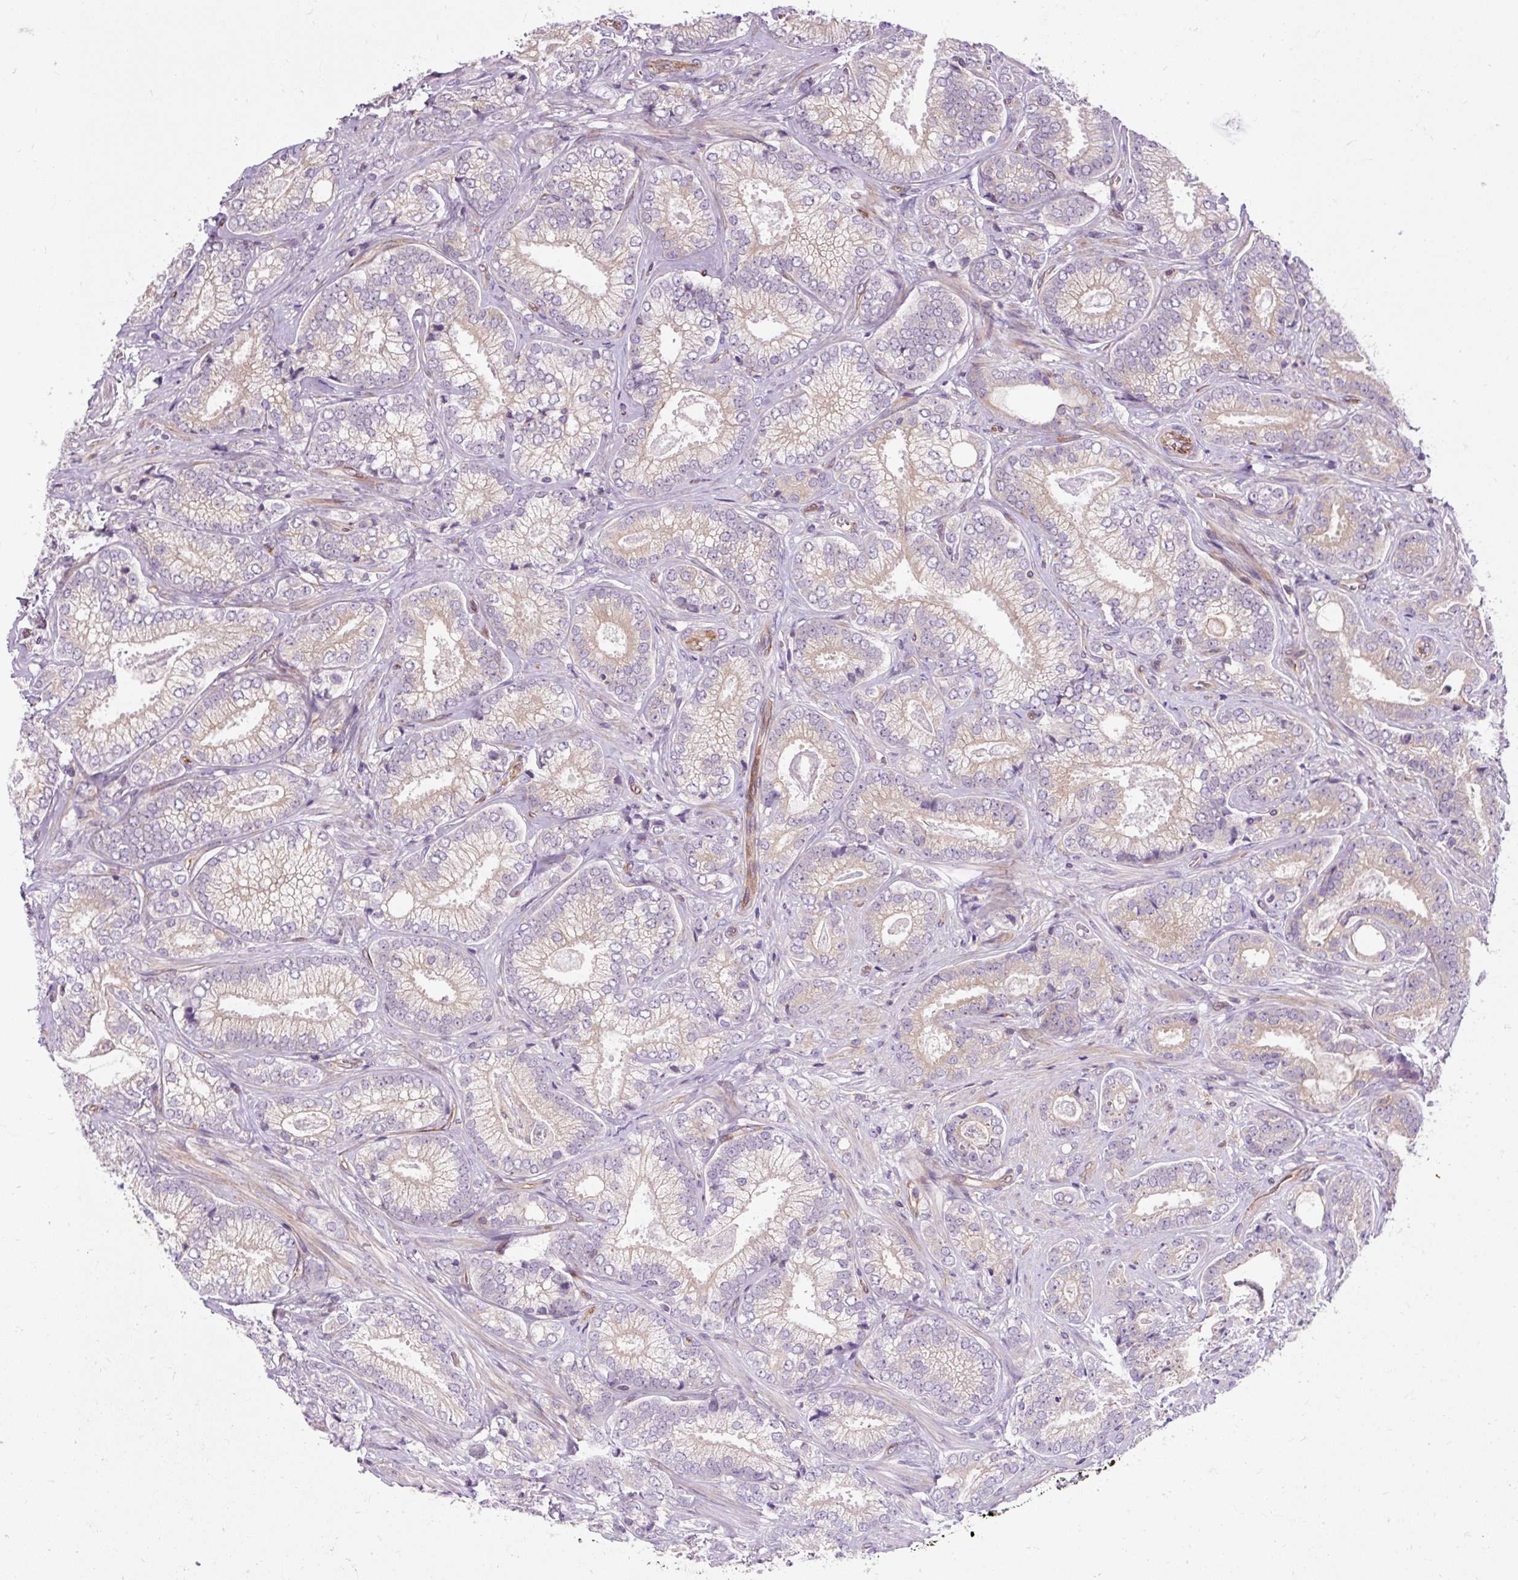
{"staining": {"intensity": "negative", "quantity": "none", "location": "none"}, "tissue": "prostate cancer", "cell_type": "Tumor cells", "image_type": "cancer", "snomed": [{"axis": "morphology", "description": "Adenocarcinoma, Low grade"}, {"axis": "topography", "description": "Prostate"}], "caption": "Immunohistochemistry photomicrograph of human prostate low-grade adenocarcinoma stained for a protein (brown), which reveals no positivity in tumor cells. Brightfield microscopy of IHC stained with DAB (brown) and hematoxylin (blue), captured at high magnification.", "gene": "PCDHGB3", "patient": {"sex": "male", "age": 63}}